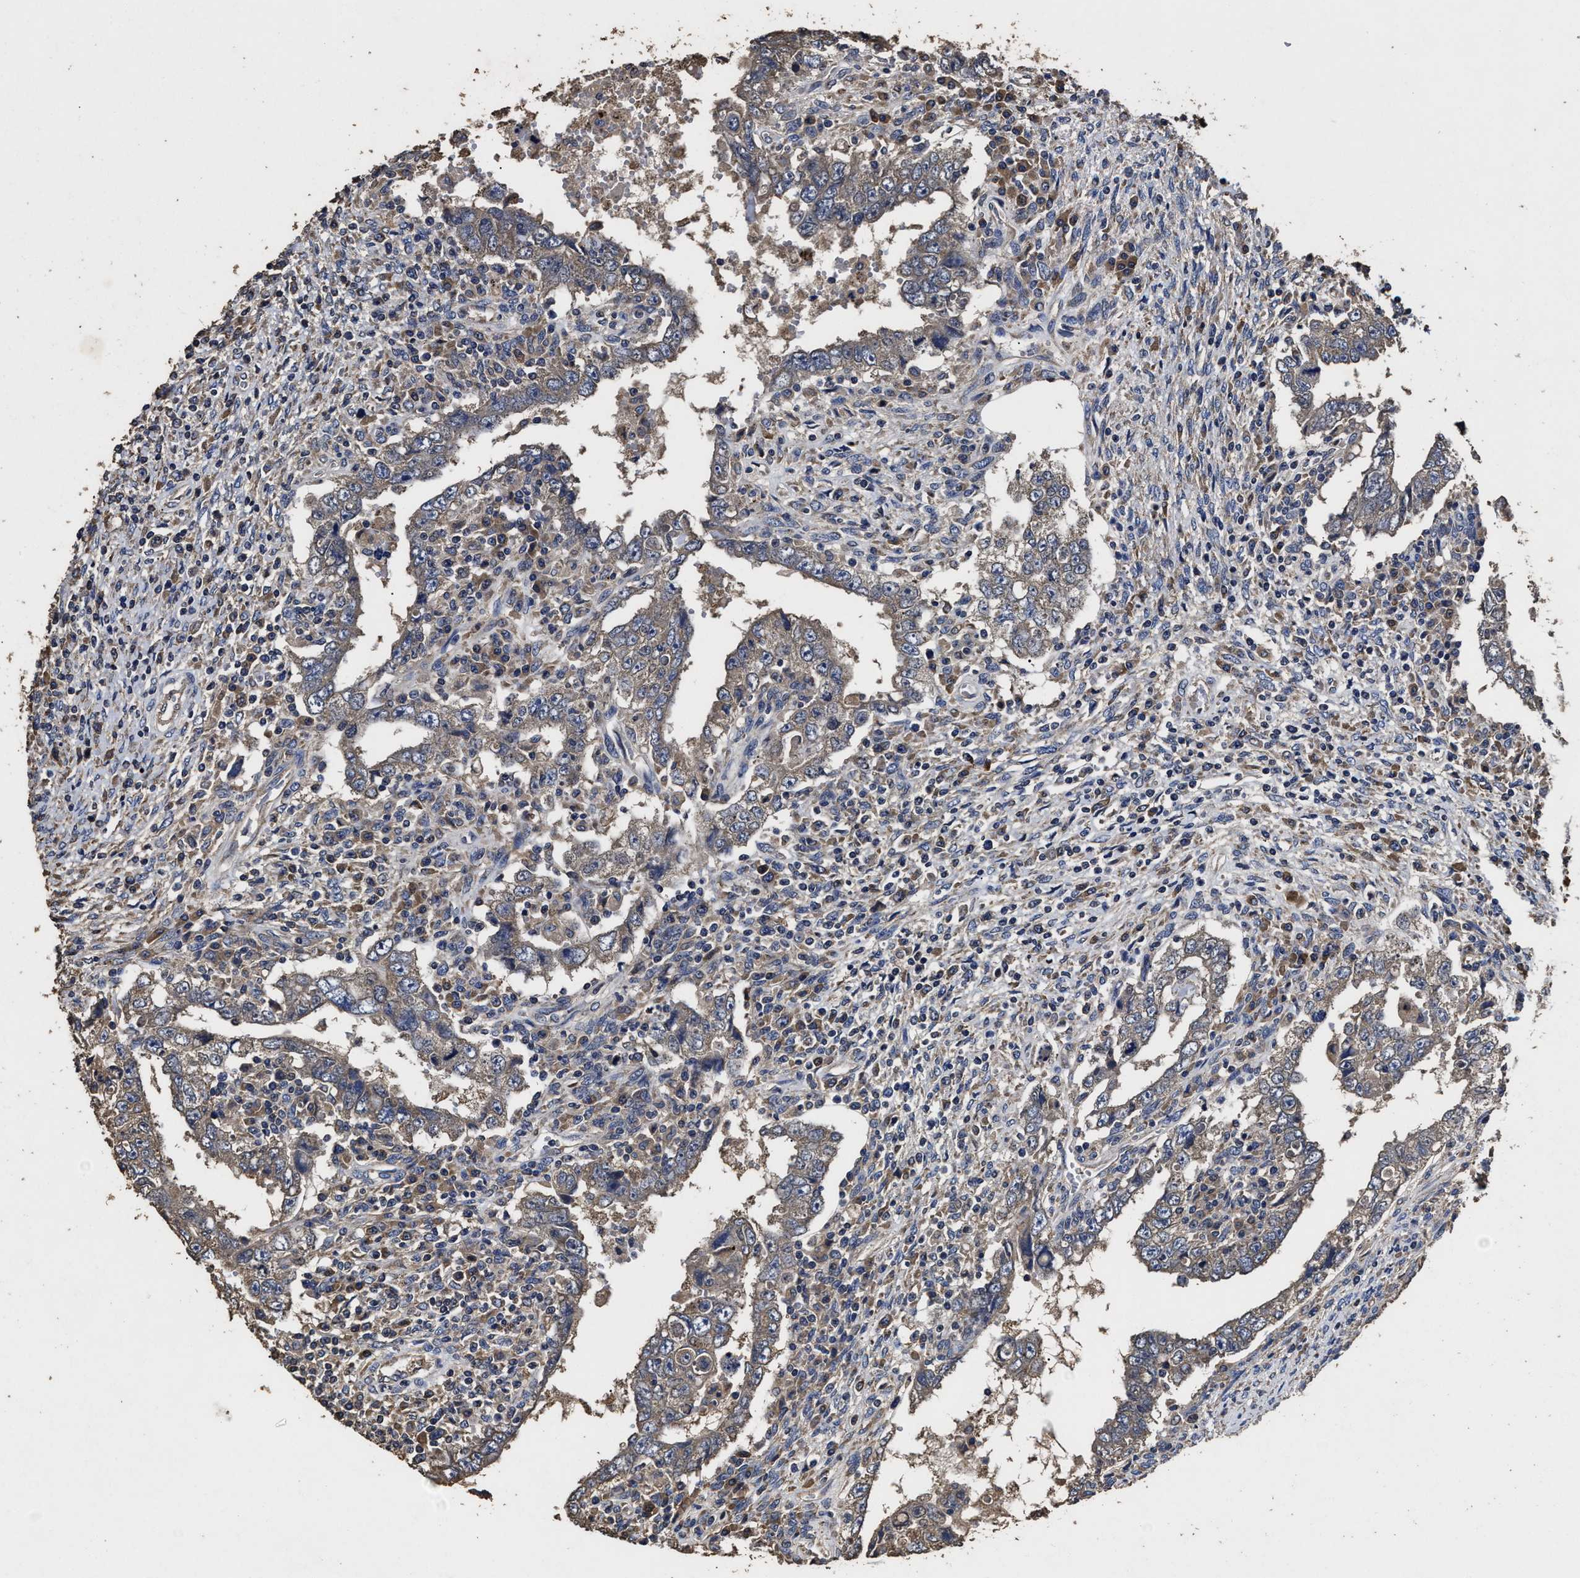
{"staining": {"intensity": "weak", "quantity": "<25%", "location": "cytoplasmic/membranous"}, "tissue": "testis cancer", "cell_type": "Tumor cells", "image_type": "cancer", "snomed": [{"axis": "morphology", "description": "Carcinoma, Embryonal, NOS"}, {"axis": "topography", "description": "Testis"}], "caption": "A high-resolution photomicrograph shows immunohistochemistry staining of testis cancer (embryonal carcinoma), which reveals no significant positivity in tumor cells.", "gene": "PPM1K", "patient": {"sex": "male", "age": 26}}